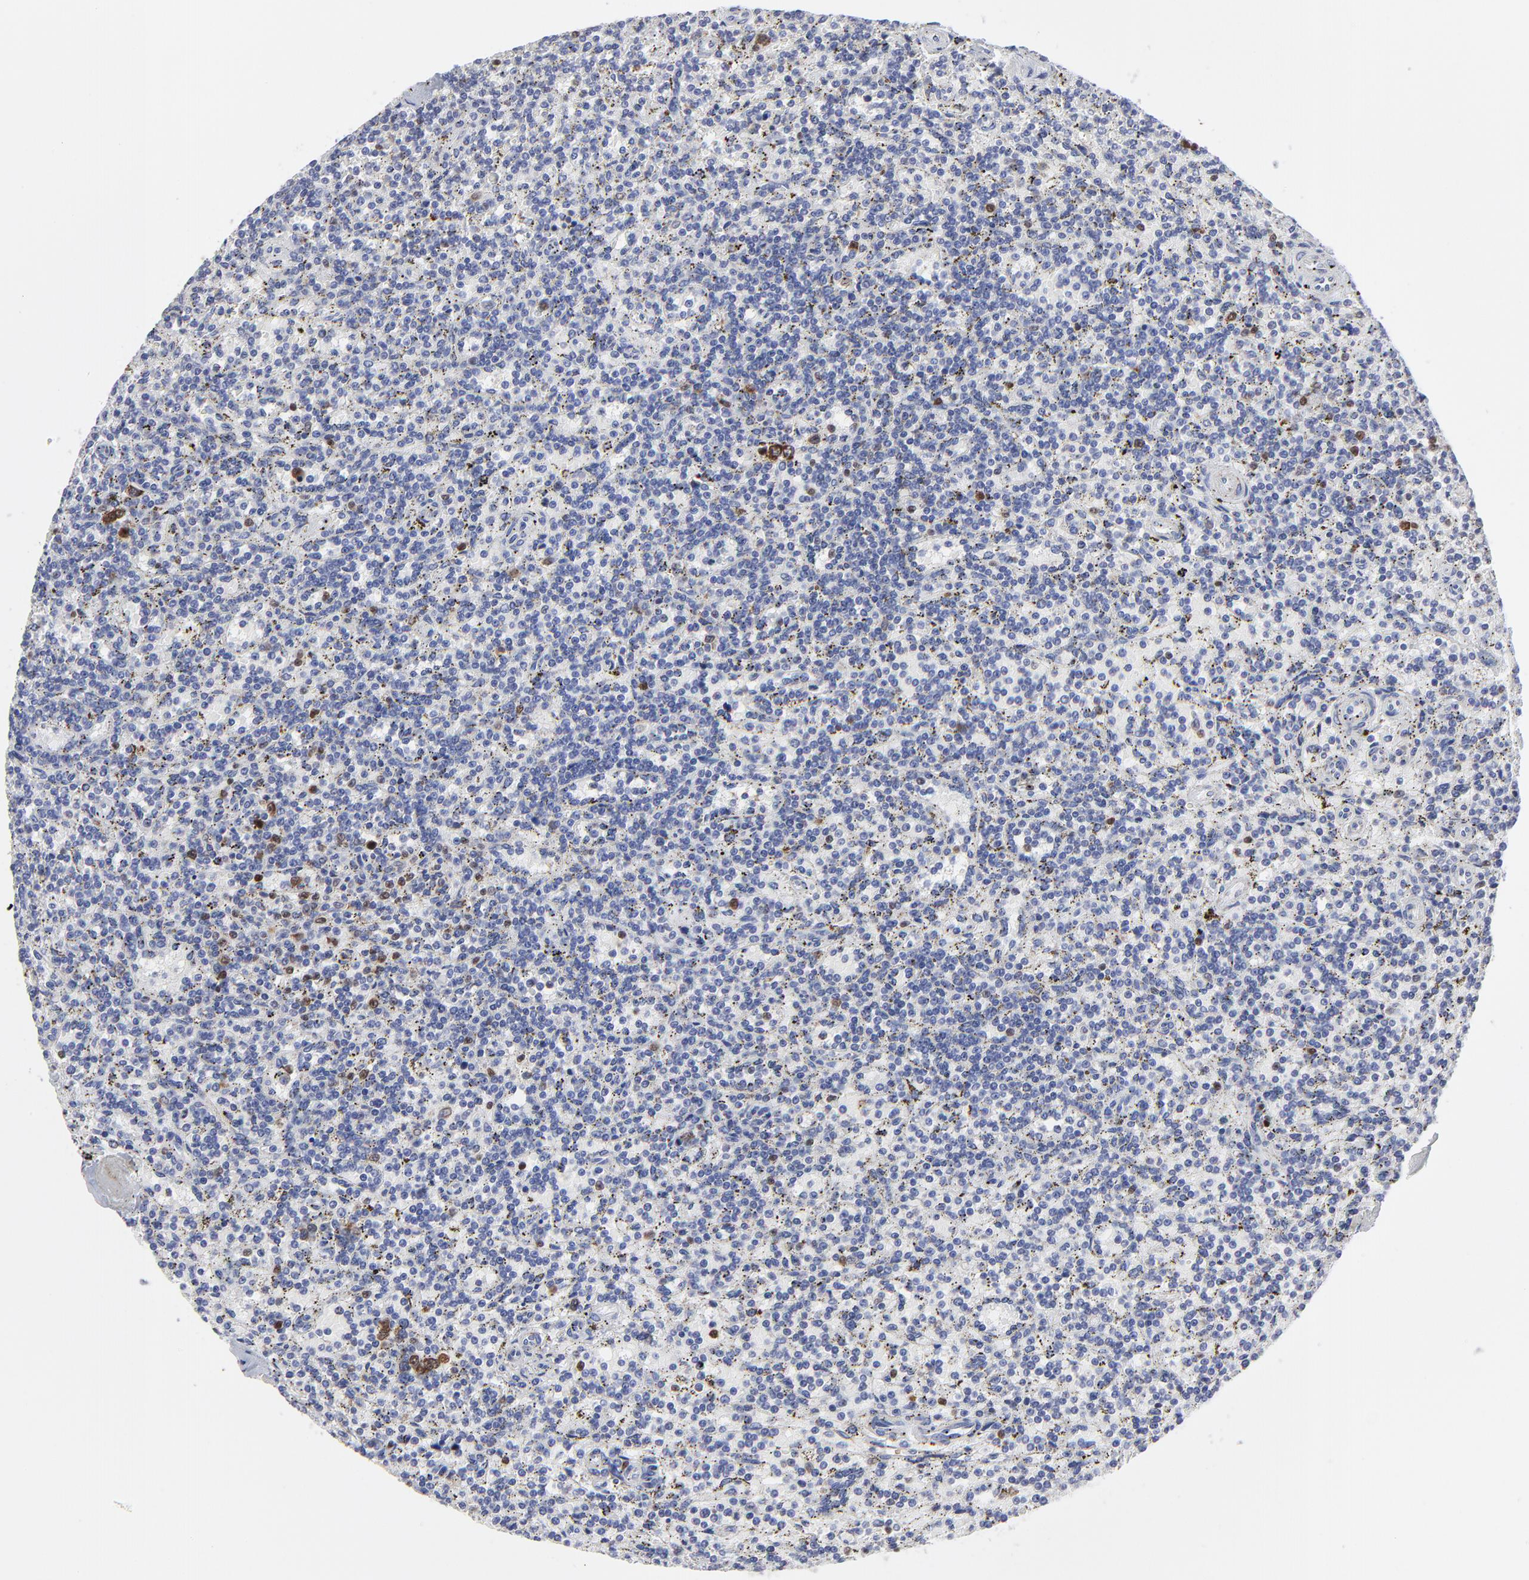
{"staining": {"intensity": "moderate", "quantity": "<25%", "location": "cytoplasmic/membranous,nuclear"}, "tissue": "lymphoma", "cell_type": "Tumor cells", "image_type": "cancer", "snomed": [{"axis": "morphology", "description": "Malignant lymphoma, non-Hodgkin's type, Low grade"}, {"axis": "topography", "description": "Spleen"}], "caption": "Lymphoma stained with a brown dye shows moderate cytoplasmic/membranous and nuclear positive expression in approximately <25% of tumor cells.", "gene": "NCAPH", "patient": {"sex": "male", "age": 73}}